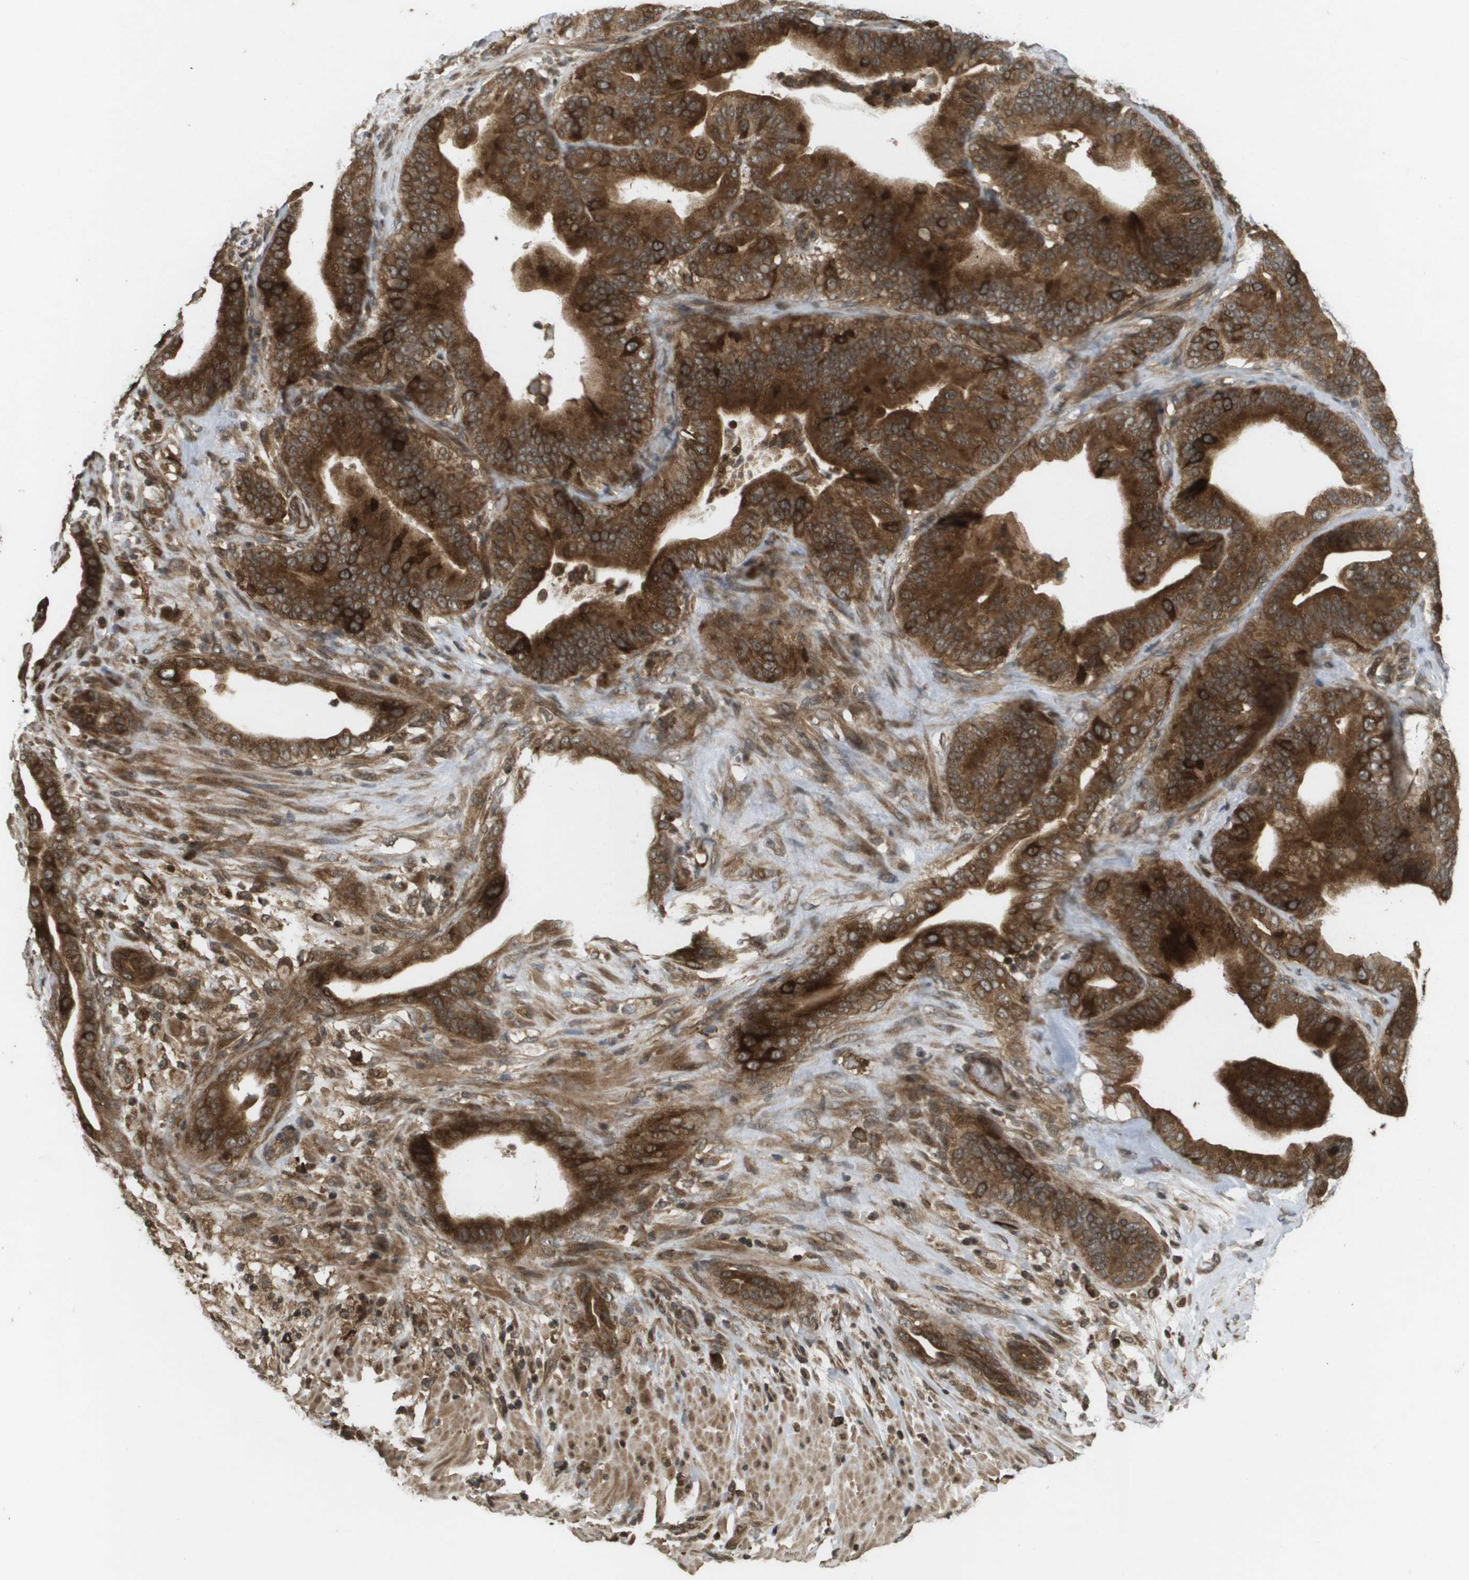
{"staining": {"intensity": "strong", "quantity": ">75%", "location": "cytoplasmic/membranous"}, "tissue": "pancreatic cancer", "cell_type": "Tumor cells", "image_type": "cancer", "snomed": [{"axis": "morphology", "description": "Adenocarcinoma, NOS"}, {"axis": "topography", "description": "Pancreas"}], "caption": "Human pancreatic cancer (adenocarcinoma) stained for a protein (brown) exhibits strong cytoplasmic/membranous positive positivity in approximately >75% of tumor cells.", "gene": "KIF11", "patient": {"sex": "male", "age": 63}}